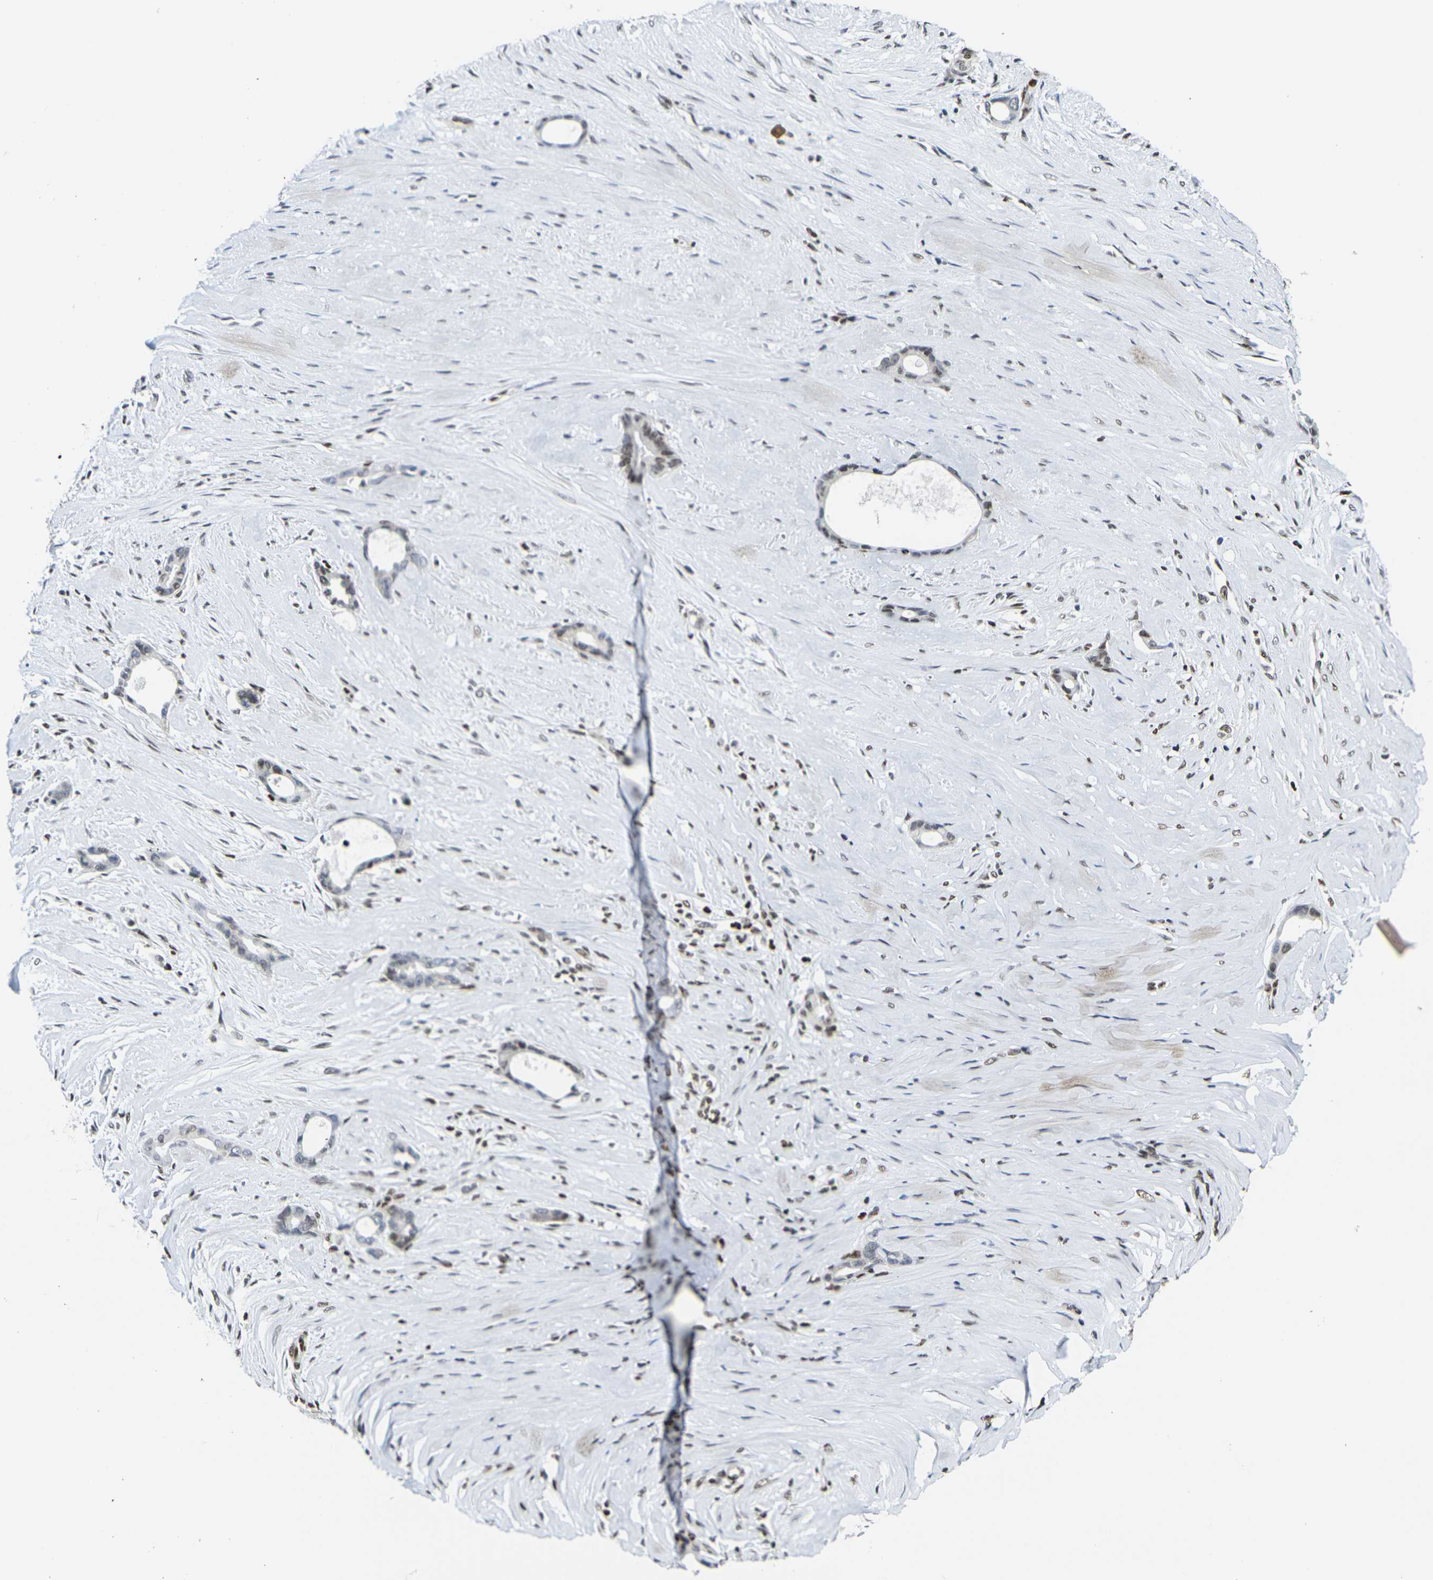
{"staining": {"intensity": "negative", "quantity": "none", "location": "none"}, "tissue": "liver cancer", "cell_type": "Tumor cells", "image_type": "cancer", "snomed": [{"axis": "morphology", "description": "Cholangiocarcinoma"}, {"axis": "topography", "description": "Liver"}], "caption": "A micrograph of human liver cholangiocarcinoma is negative for staining in tumor cells.", "gene": "H1-10", "patient": {"sex": "female", "age": 55}}